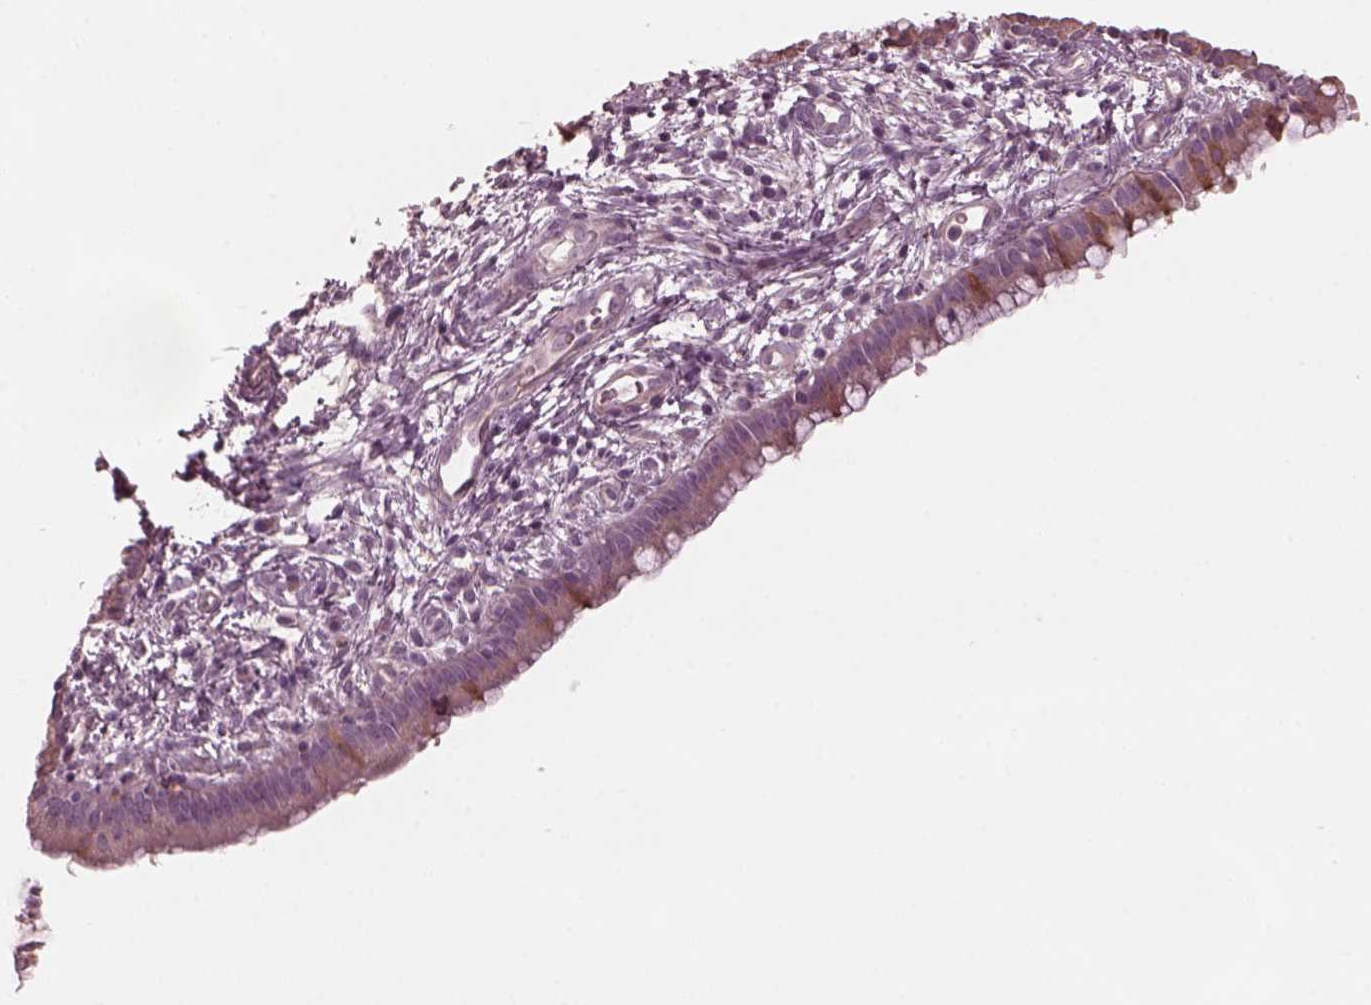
{"staining": {"intensity": "weak", "quantity": ">75%", "location": "cytoplasmic/membranous"}, "tissue": "cervical cancer", "cell_type": "Tumor cells", "image_type": "cancer", "snomed": [{"axis": "morphology", "description": "Squamous cell carcinoma, NOS"}, {"axis": "topography", "description": "Cervix"}], "caption": "Immunohistochemical staining of squamous cell carcinoma (cervical) reveals low levels of weak cytoplasmic/membranous staining in about >75% of tumor cells.", "gene": "KIF6", "patient": {"sex": "female", "age": 32}}